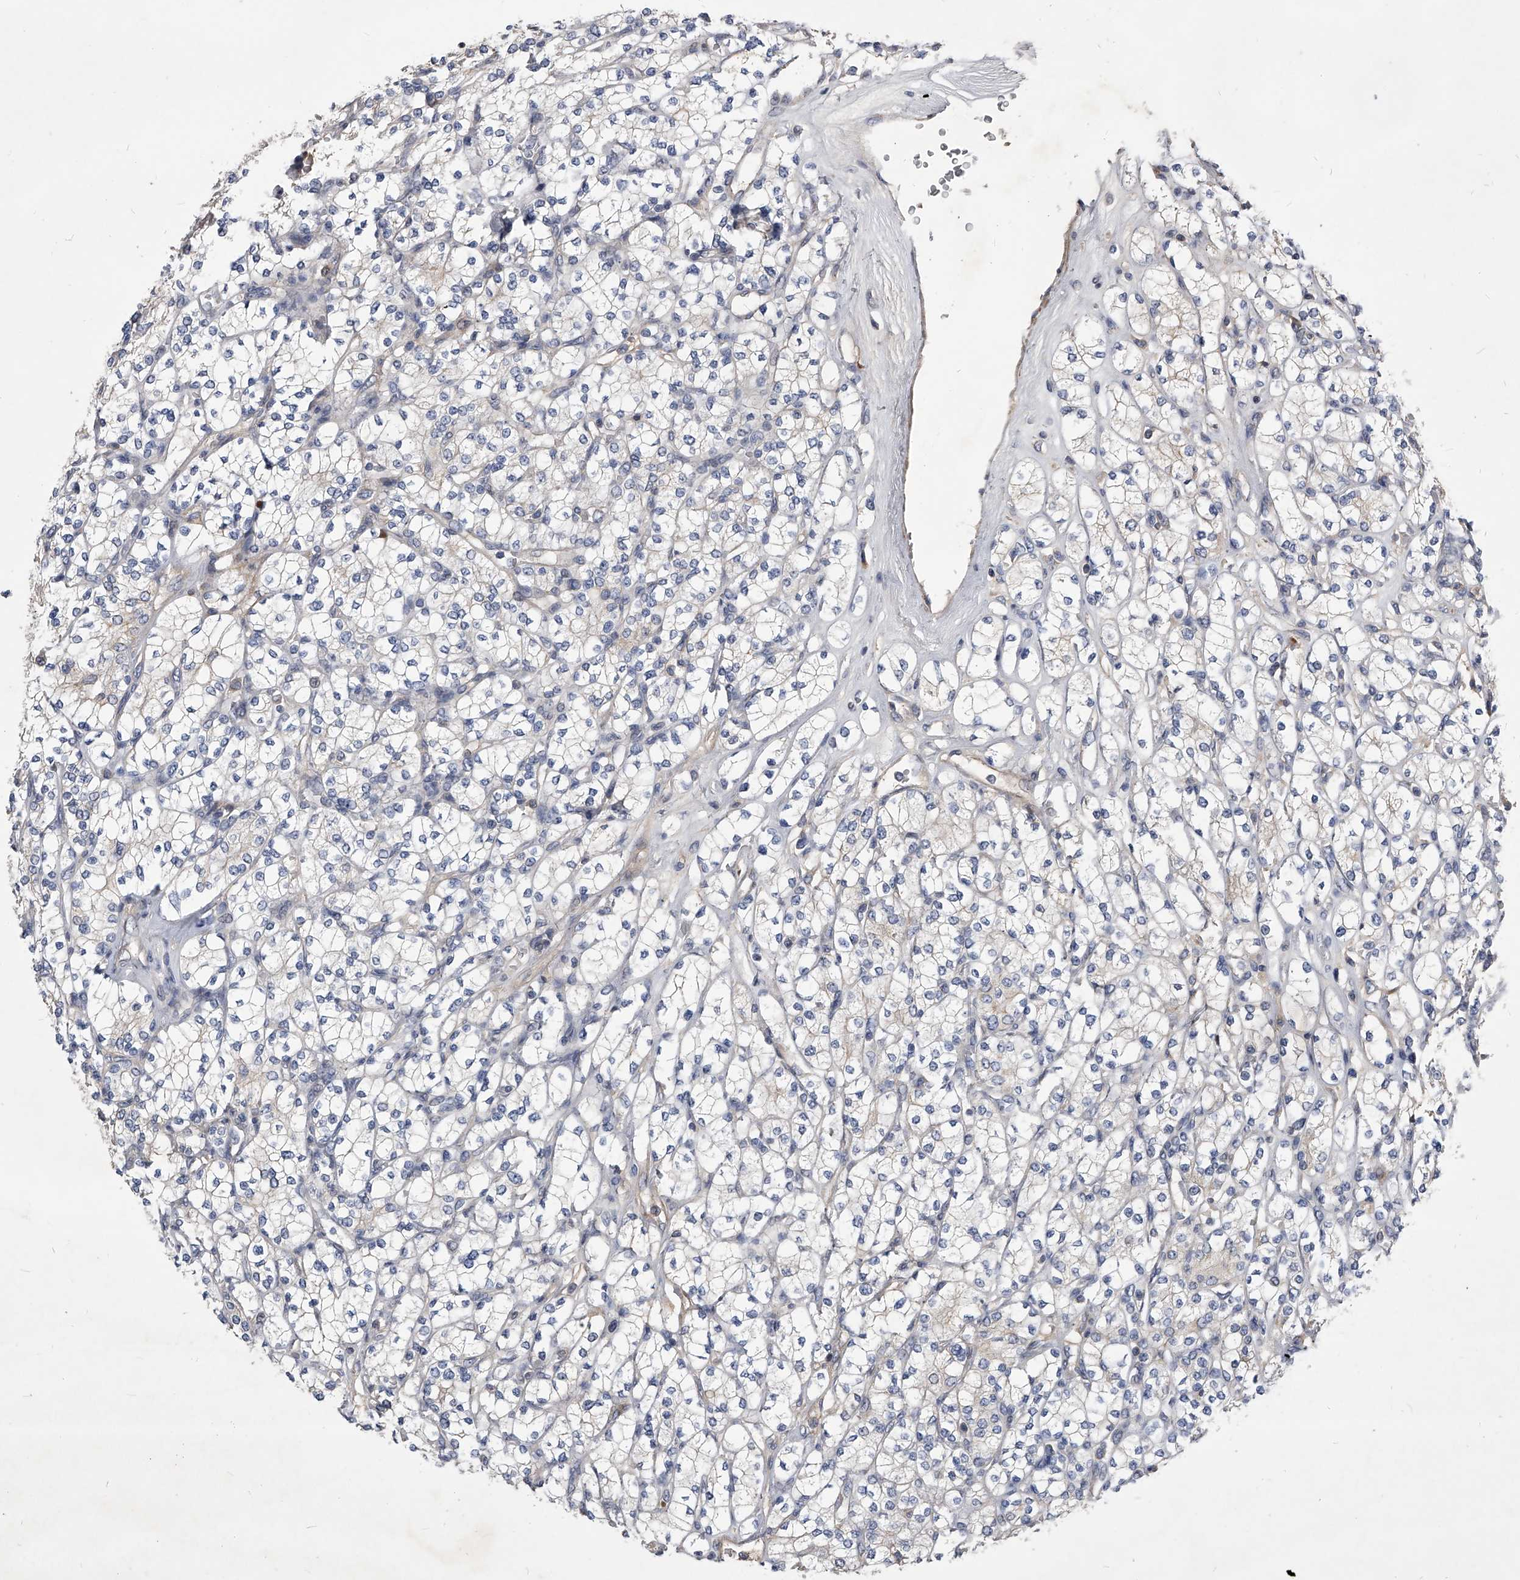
{"staining": {"intensity": "negative", "quantity": "none", "location": "none"}, "tissue": "renal cancer", "cell_type": "Tumor cells", "image_type": "cancer", "snomed": [{"axis": "morphology", "description": "Adenocarcinoma, NOS"}, {"axis": "topography", "description": "Kidney"}], "caption": "Tumor cells show no significant positivity in adenocarcinoma (renal).", "gene": "ZNF76", "patient": {"sex": "male", "age": 77}}